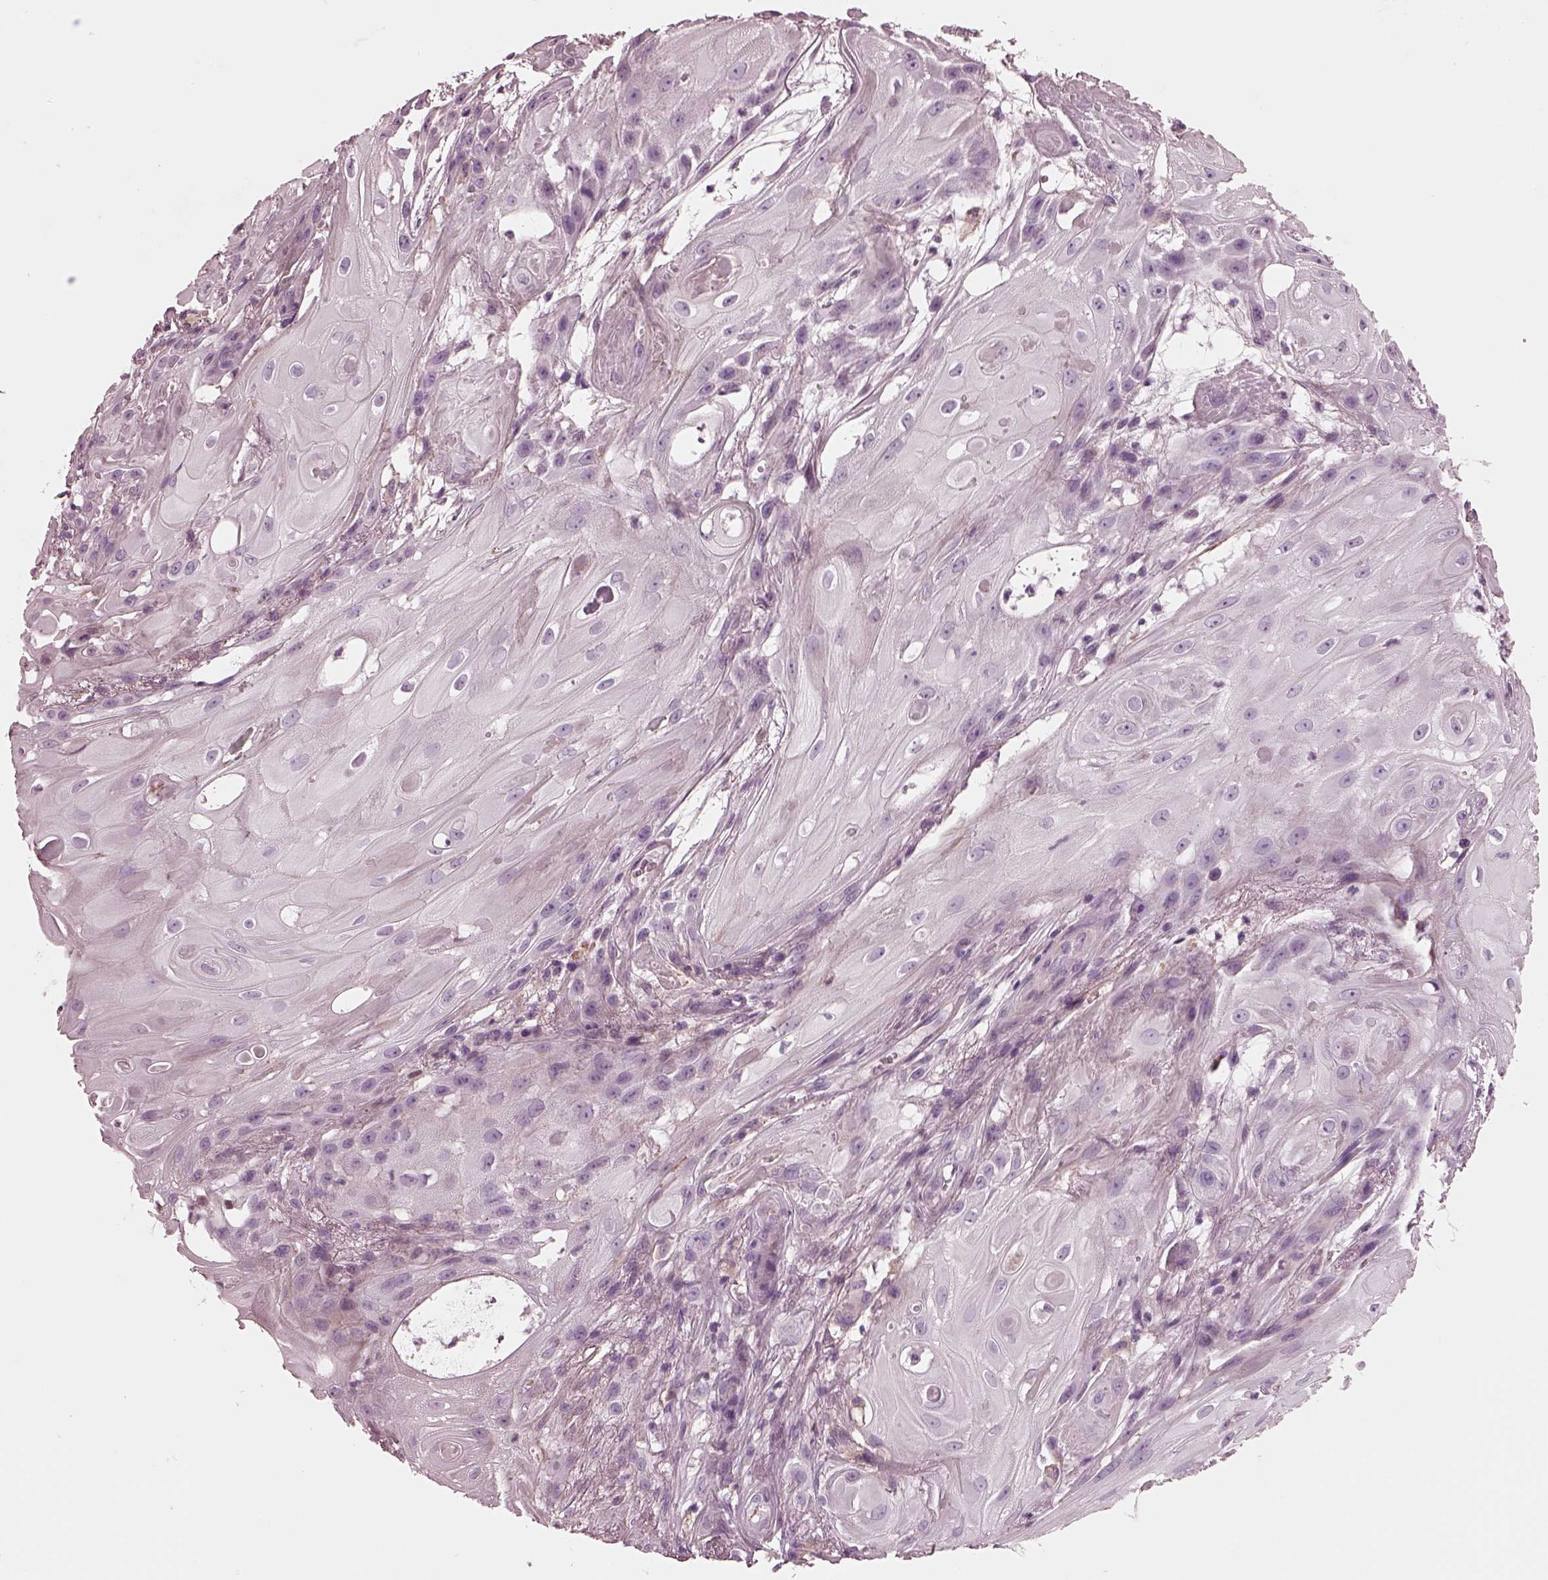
{"staining": {"intensity": "negative", "quantity": "none", "location": "none"}, "tissue": "skin cancer", "cell_type": "Tumor cells", "image_type": "cancer", "snomed": [{"axis": "morphology", "description": "Squamous cell carcinoma, NOS"}, {"axis": "topography", "description": "Skin"}], "caption": "Tumor cells show no significant expression in skin squamous cell carcinoma.", "gene": "GDF11", "patient": {"sex": "male", "age": 62}}